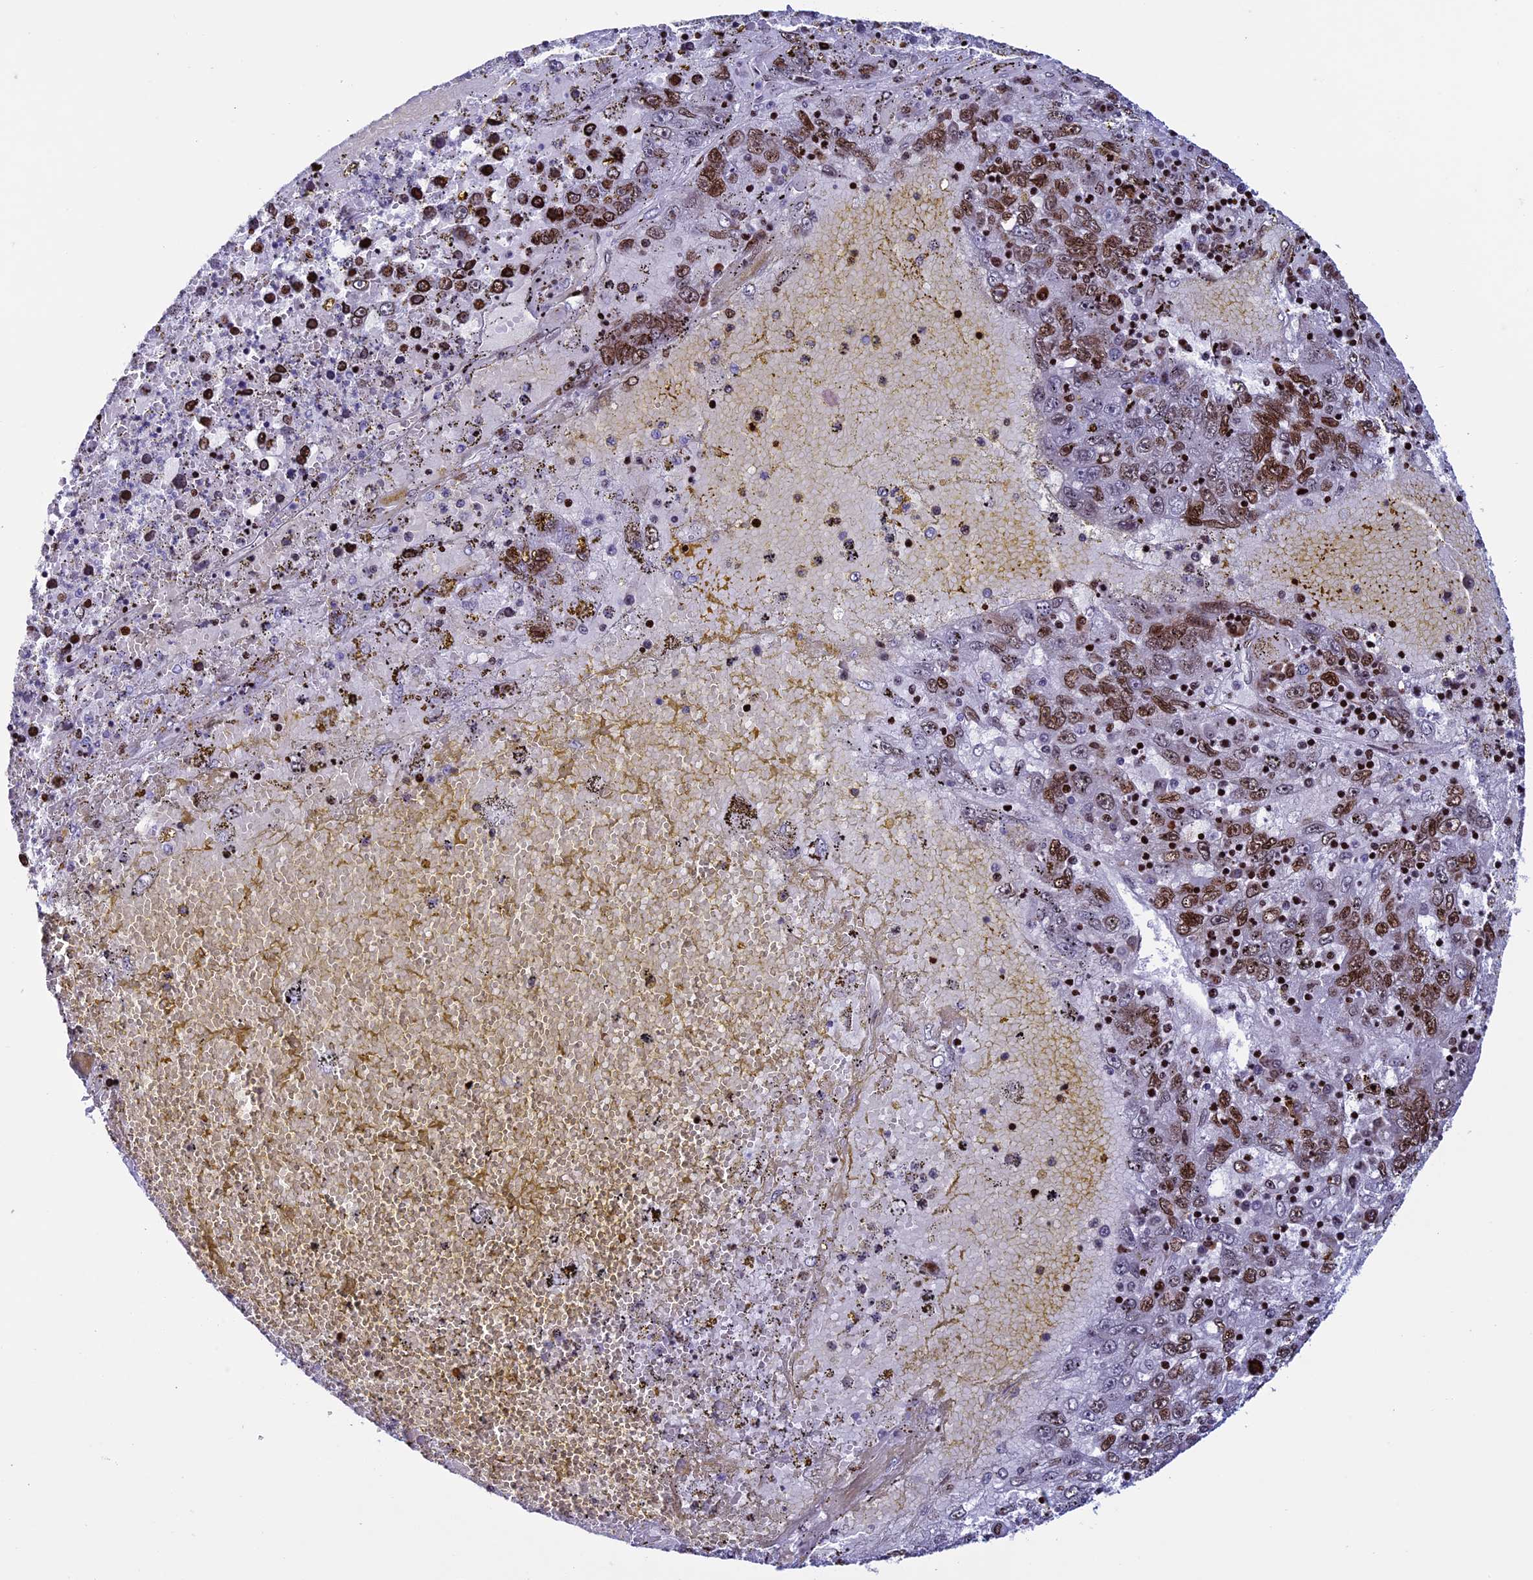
{"staining": {"intensity": "moderate", "quantity": "25%-75%", "location": "nuclear"}, "tissue": "liver cancer", "cell_type": "Tumor cells", "image_type": "cancer", "snomed": [{"axis": "morphology", "description": "Carcinoma, Hepatocellular, NOS"}, {"axis": "topography", "description": "Liver"}], "caption": "DAB (3,3'-diaminobenzidine) immunohistochemical staining of liver cancer (hepatocellular carcinoma) shows moderate nuclear protein expression in about 25%-75% of tumor cells.", "gene": "BTBD3", "patient": {"sex": "male", "age": 49}}